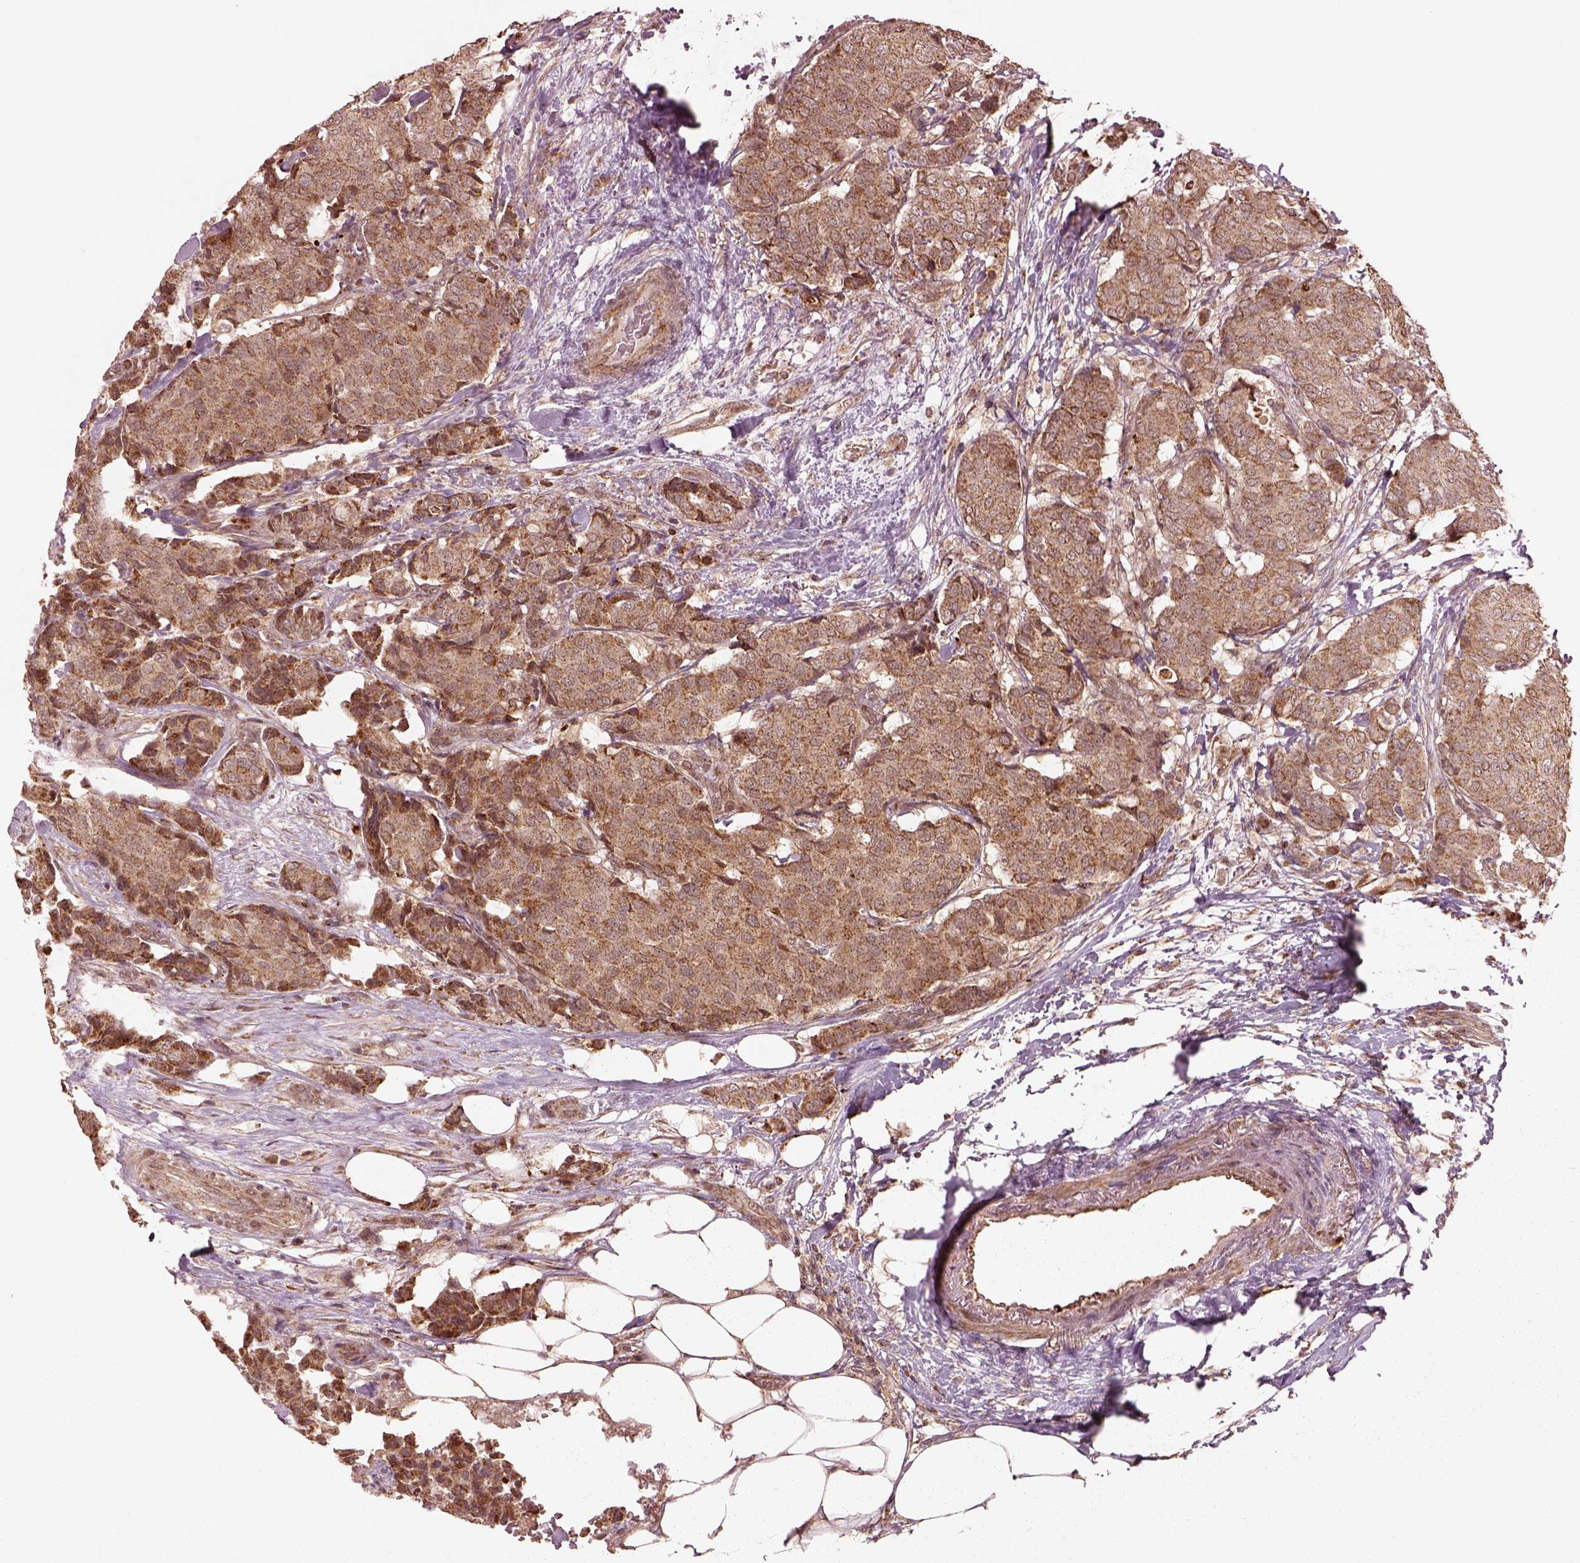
{"staining": {"intensity": "moderate", "quantity": ">75%", "location": "cytoplasmic/membranous"}, "tissue": "breast cancer", "cell_type": "Tumor cells", "image_type": "cancer", "snomed": [{"axis": "morphology", "description": "Duct carcinoma"}, {"axis": "topography", "description": "Breast"}], "caption": "The immunohistochemical stain shows moderate cytoplasmic/membranous staining in tumor cells of breast cancer tissue. The protein of interest is shown in brown color, while the nuclei are stained blue.", "gene": "SEL1L3", "patient": {"sex": "female", "age": 75}}